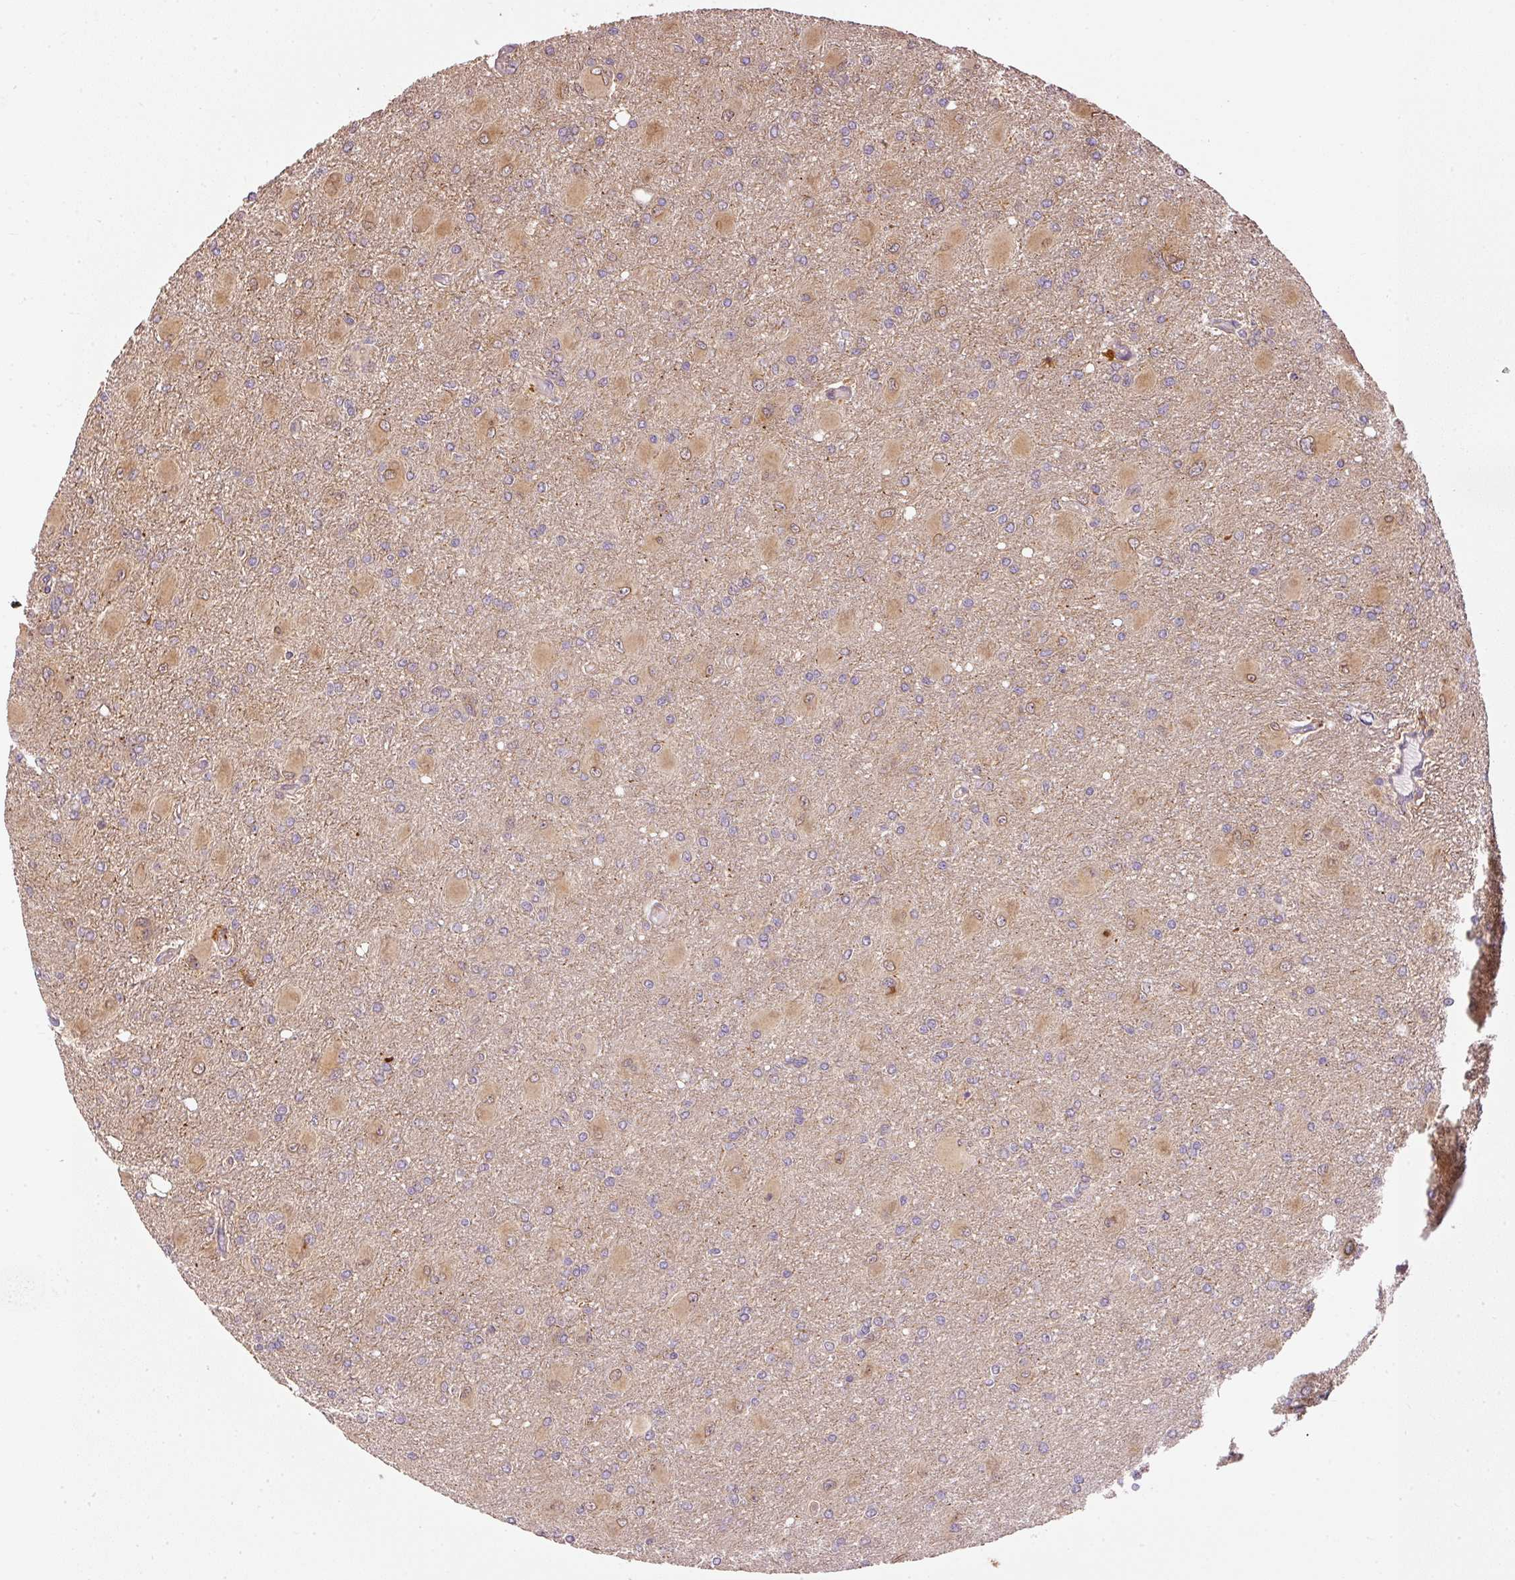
{"staining": {"intensity": "moderate", "quantity": "25%-75%", "location": "cytoplasmic/membranous"}, "tissue": "glioma", "cell_type": "Tumor cells", "image_type": "cancer", "snomed": [{"axis": "morphology", "description": "Glioma, malignant, High grade"}, {"axis": "topography", "description": "Brain"}], "caption": "Tumor cells display medium levels of moderate cytoplasmic/membranous staining in approximately 25%-75% of cells in malignant glioma (high-grade). The protein of interest is stained brown, and the nuclei are stained in blue (DAB (3,3'-diaminobenzidine) IHC with brightfield microscopy, high magnification).", "gene": "MTHFD1L", "patient": {"sex": "male", "age": 67}}